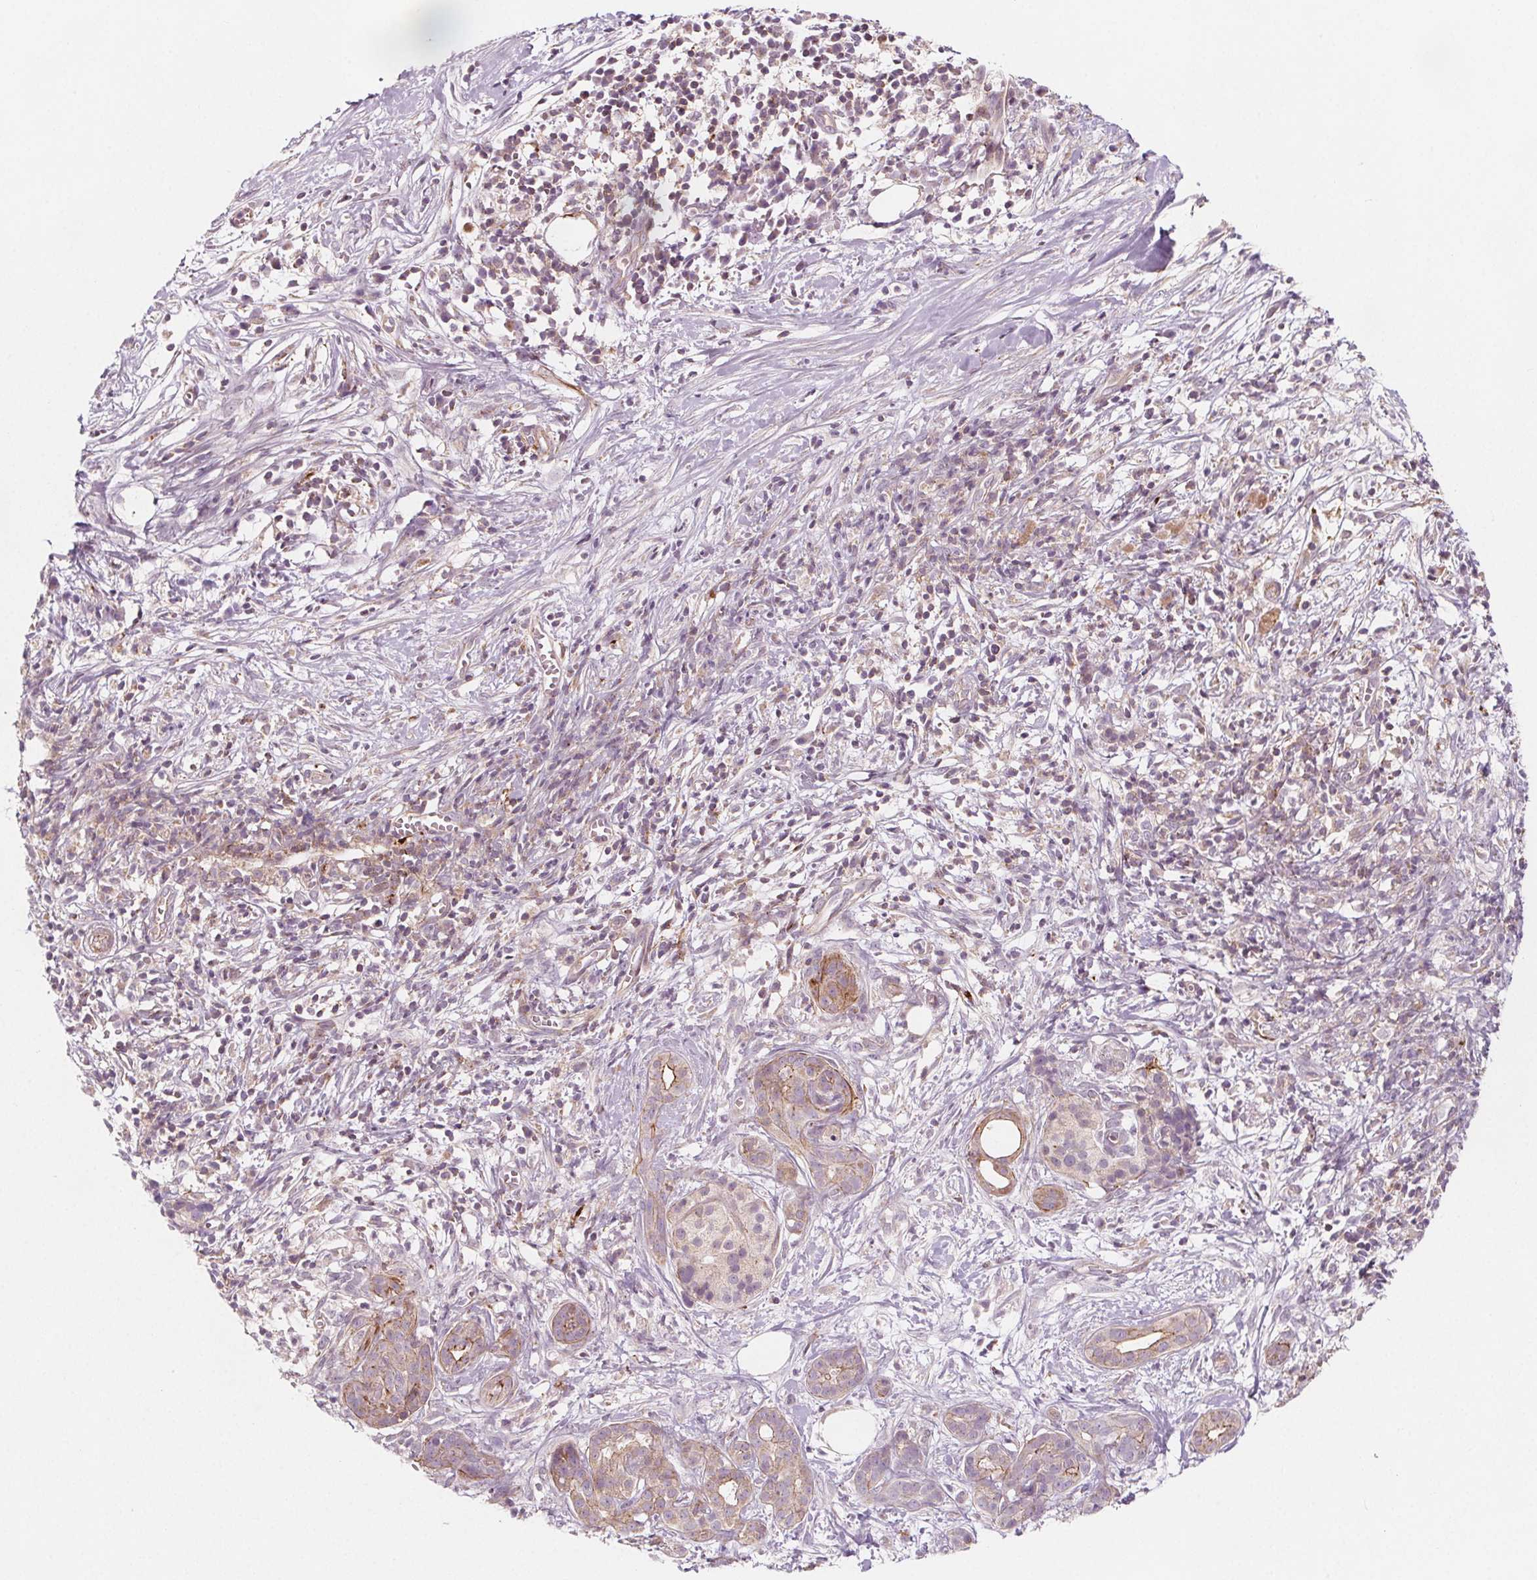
{"staining": {"intensity": "weak", "quantity": "25%-75%", "location": "cytoplasmic/membranous"}, "tissue": "pancreatic cancer", "cell_type": "Tumor cells", "image_type": "cancer", "snomed": [{"axis": "morphology", "description": "Adenocarcinoma, NOS"}, {"axis": "topography", "description": "Pancreas"}], "caption": "Pancreatic adenocarcinoma stained for a protein (brown) reveals weak cytoplasmic/membranous positive staining in about 25%-75% of tumor cells.", "gene": "ADAM33", "patient": {"sex": "male", "age": 61}}